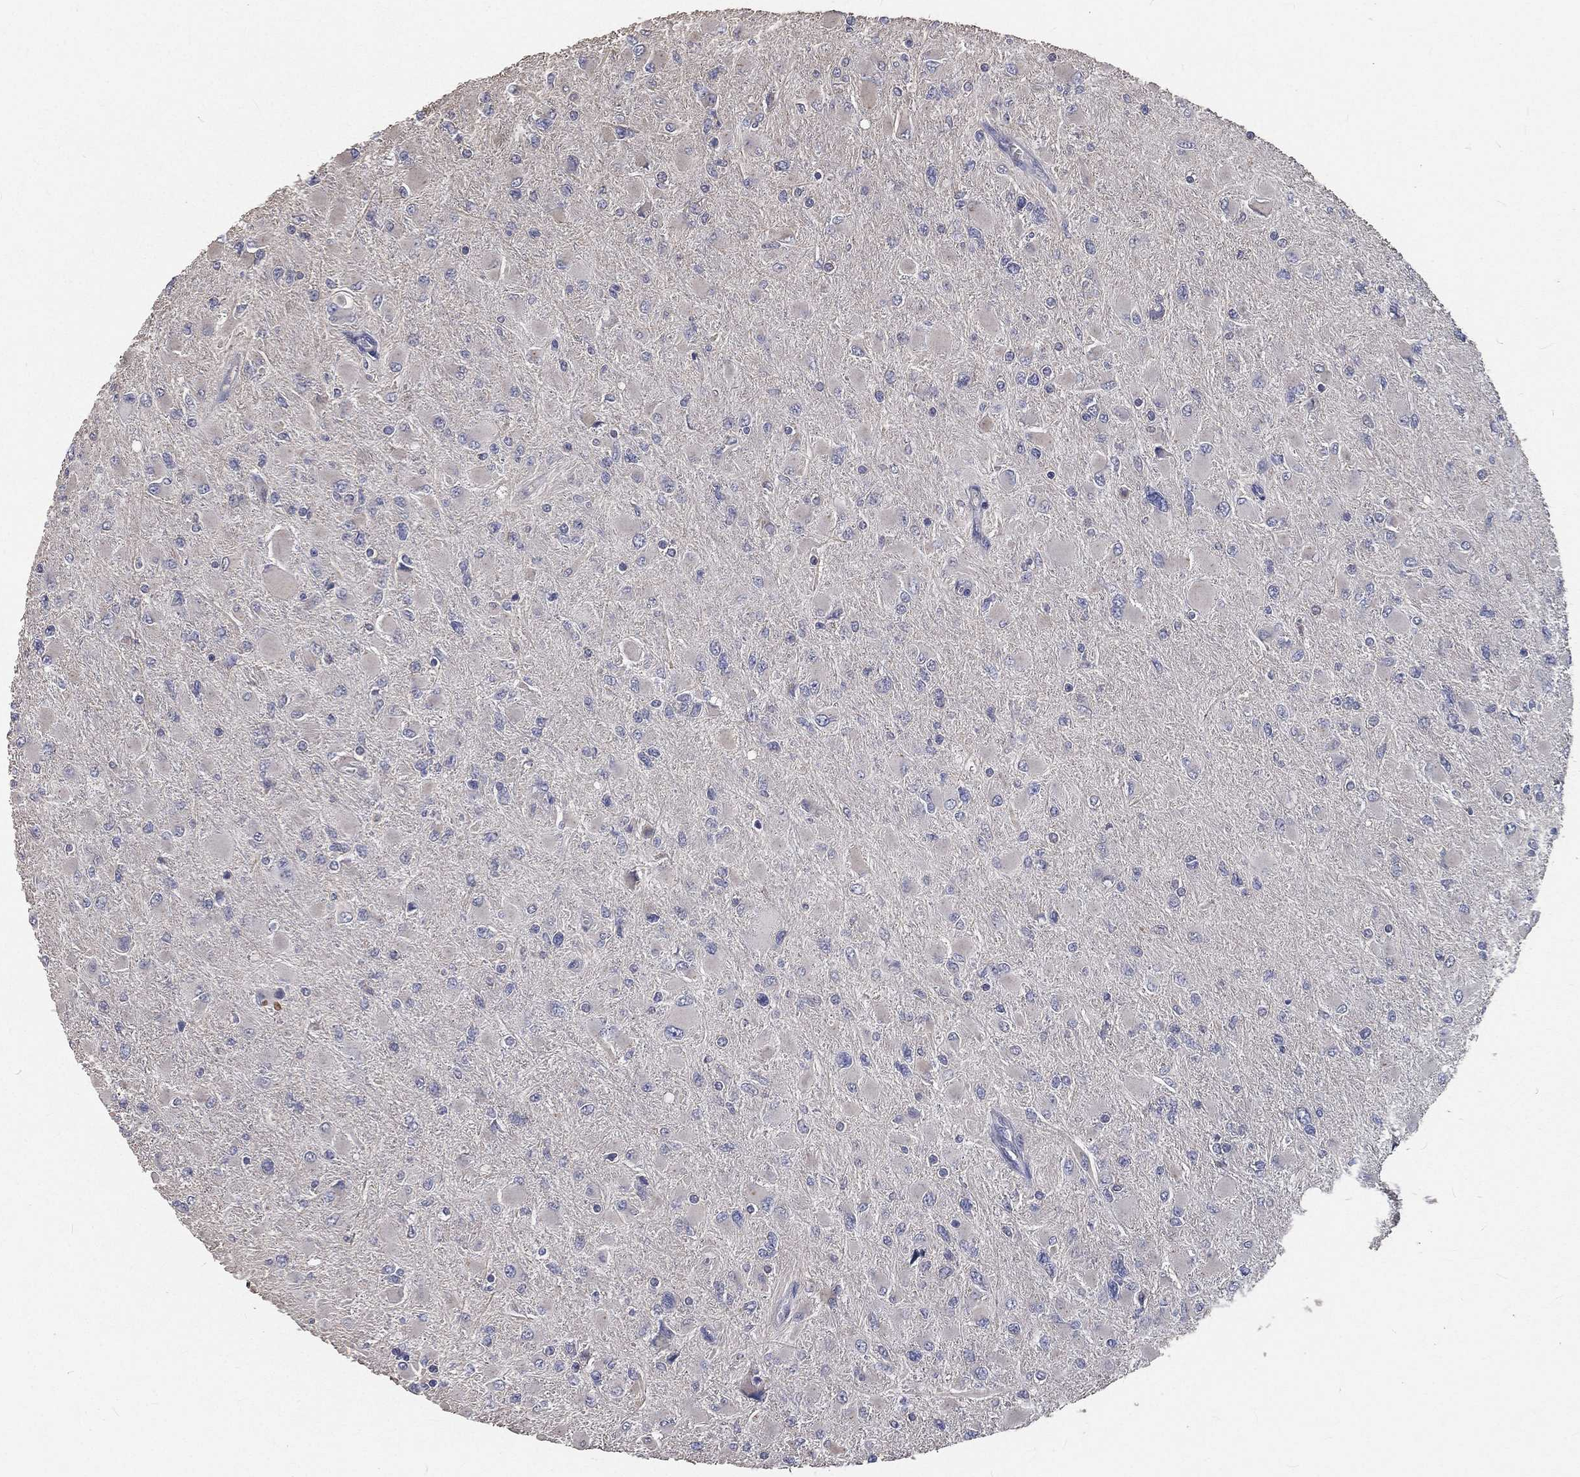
{"staining": {"intensity": "negative", "quantity": "none", "location": "none"}, "tissue": "glioma", "cell_type": "Tumor cells", "image_type": "cancer", "snomed": [{"axis": "morphology", "description": "Glioma, malignant, High grade"}, {"axis": "topography", "description": "Cerebral cortex"}], "caption": "There is no significant staining in tumor cells of glioma.", "gene": "CROCC", "patient": {"sex": "female", "age": 36}}